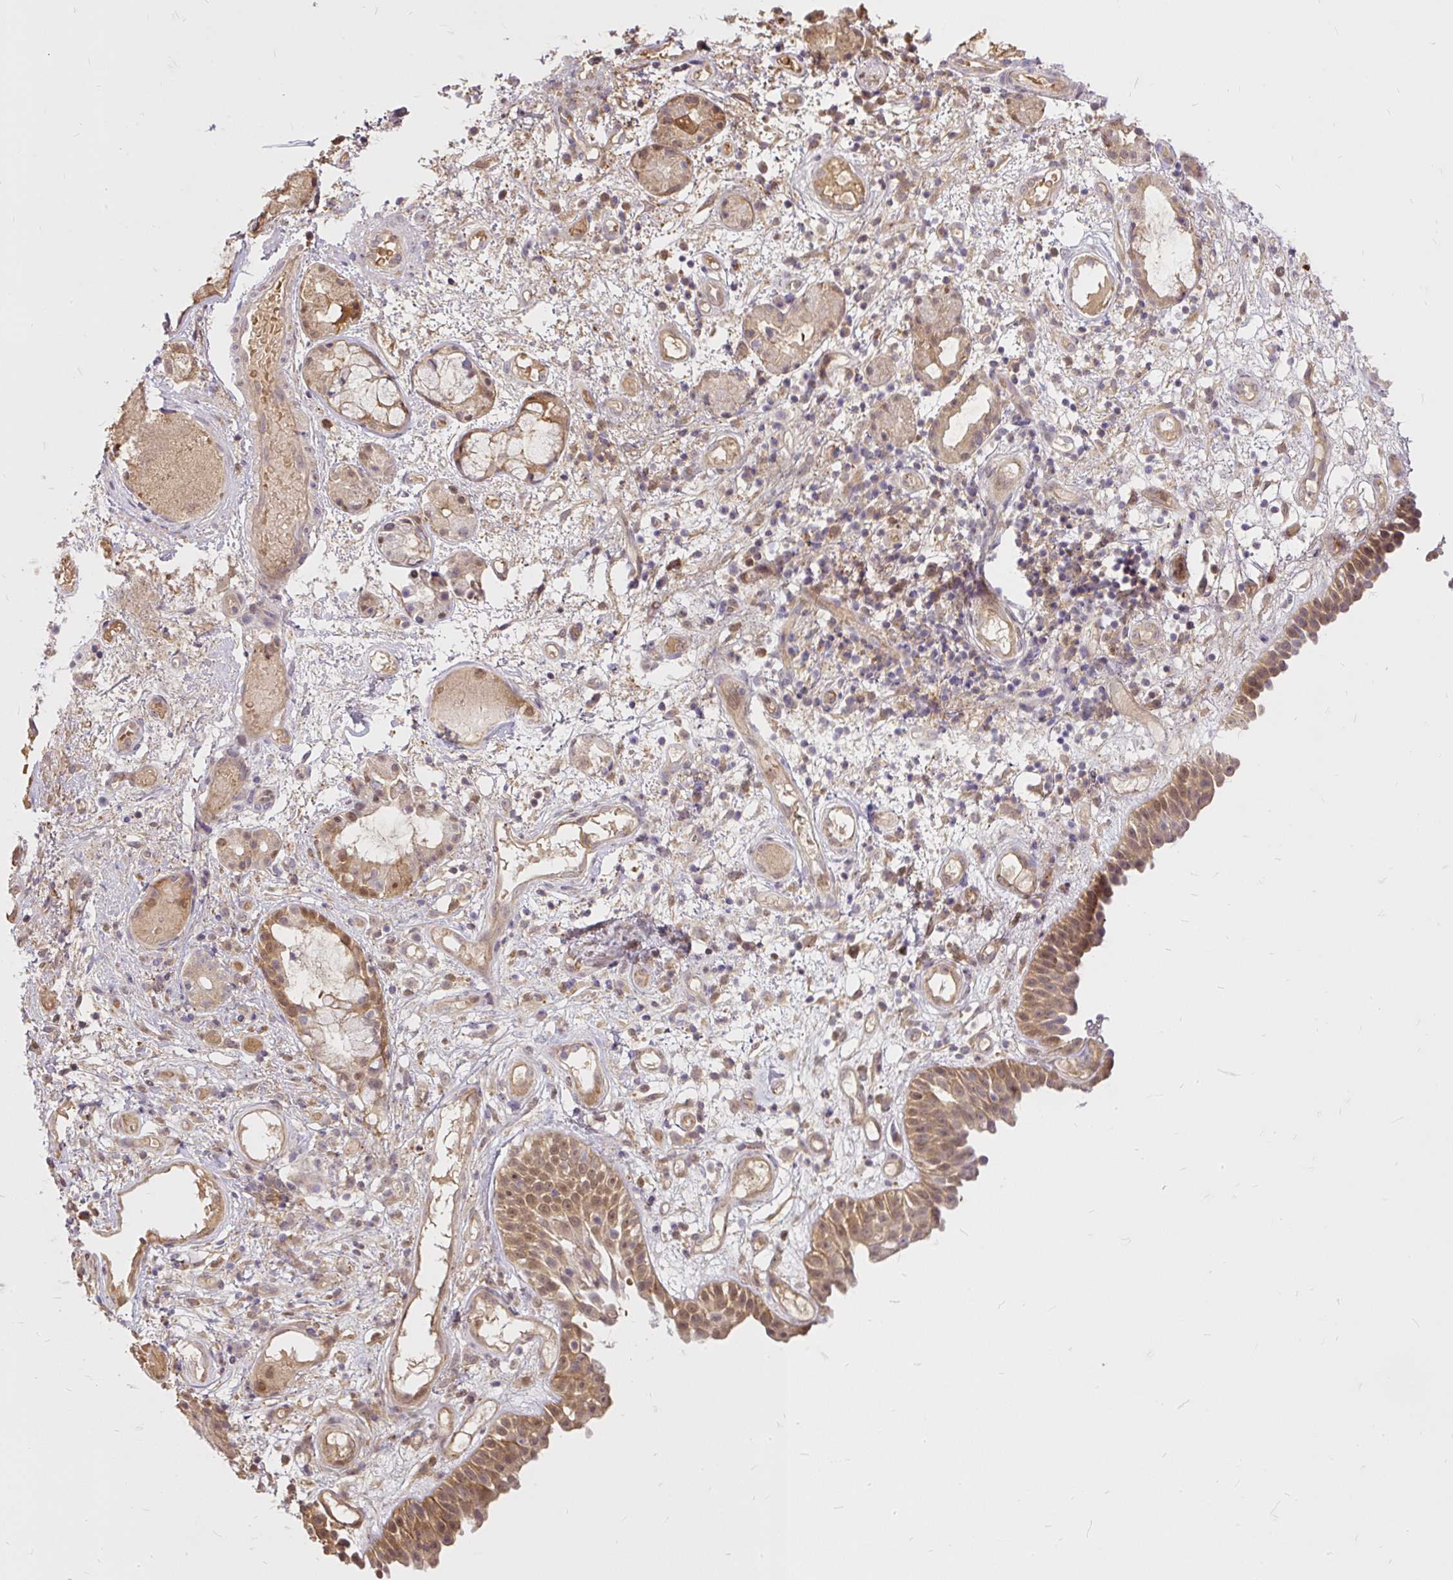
{"staining": {"intensity": "moderate", "quantity": ">75%", "location": "cytoplasmic/membranous,nuclear"}, "tissue": "nasopharynx", "cell_type": "Respiratory epithelial cells", "image_type": "normal", "snomed": [{"axis": "morphology", "description": "Normal tissue, NOS"}, {"axis": "morphology", "description": "Inflammation, NOS"}, {"axis": "topography", "description": "Nasopharynx"}], "caption": "Immunohistochemical staining of normal human nasopharynx exhibits medium levels of moderate cytoplasmic/membranous,nuclear positivity in about >75% of respiratory epithelial cells.", "gene": "AP5S1", "patient": {"sex": "male", "age": 54}}